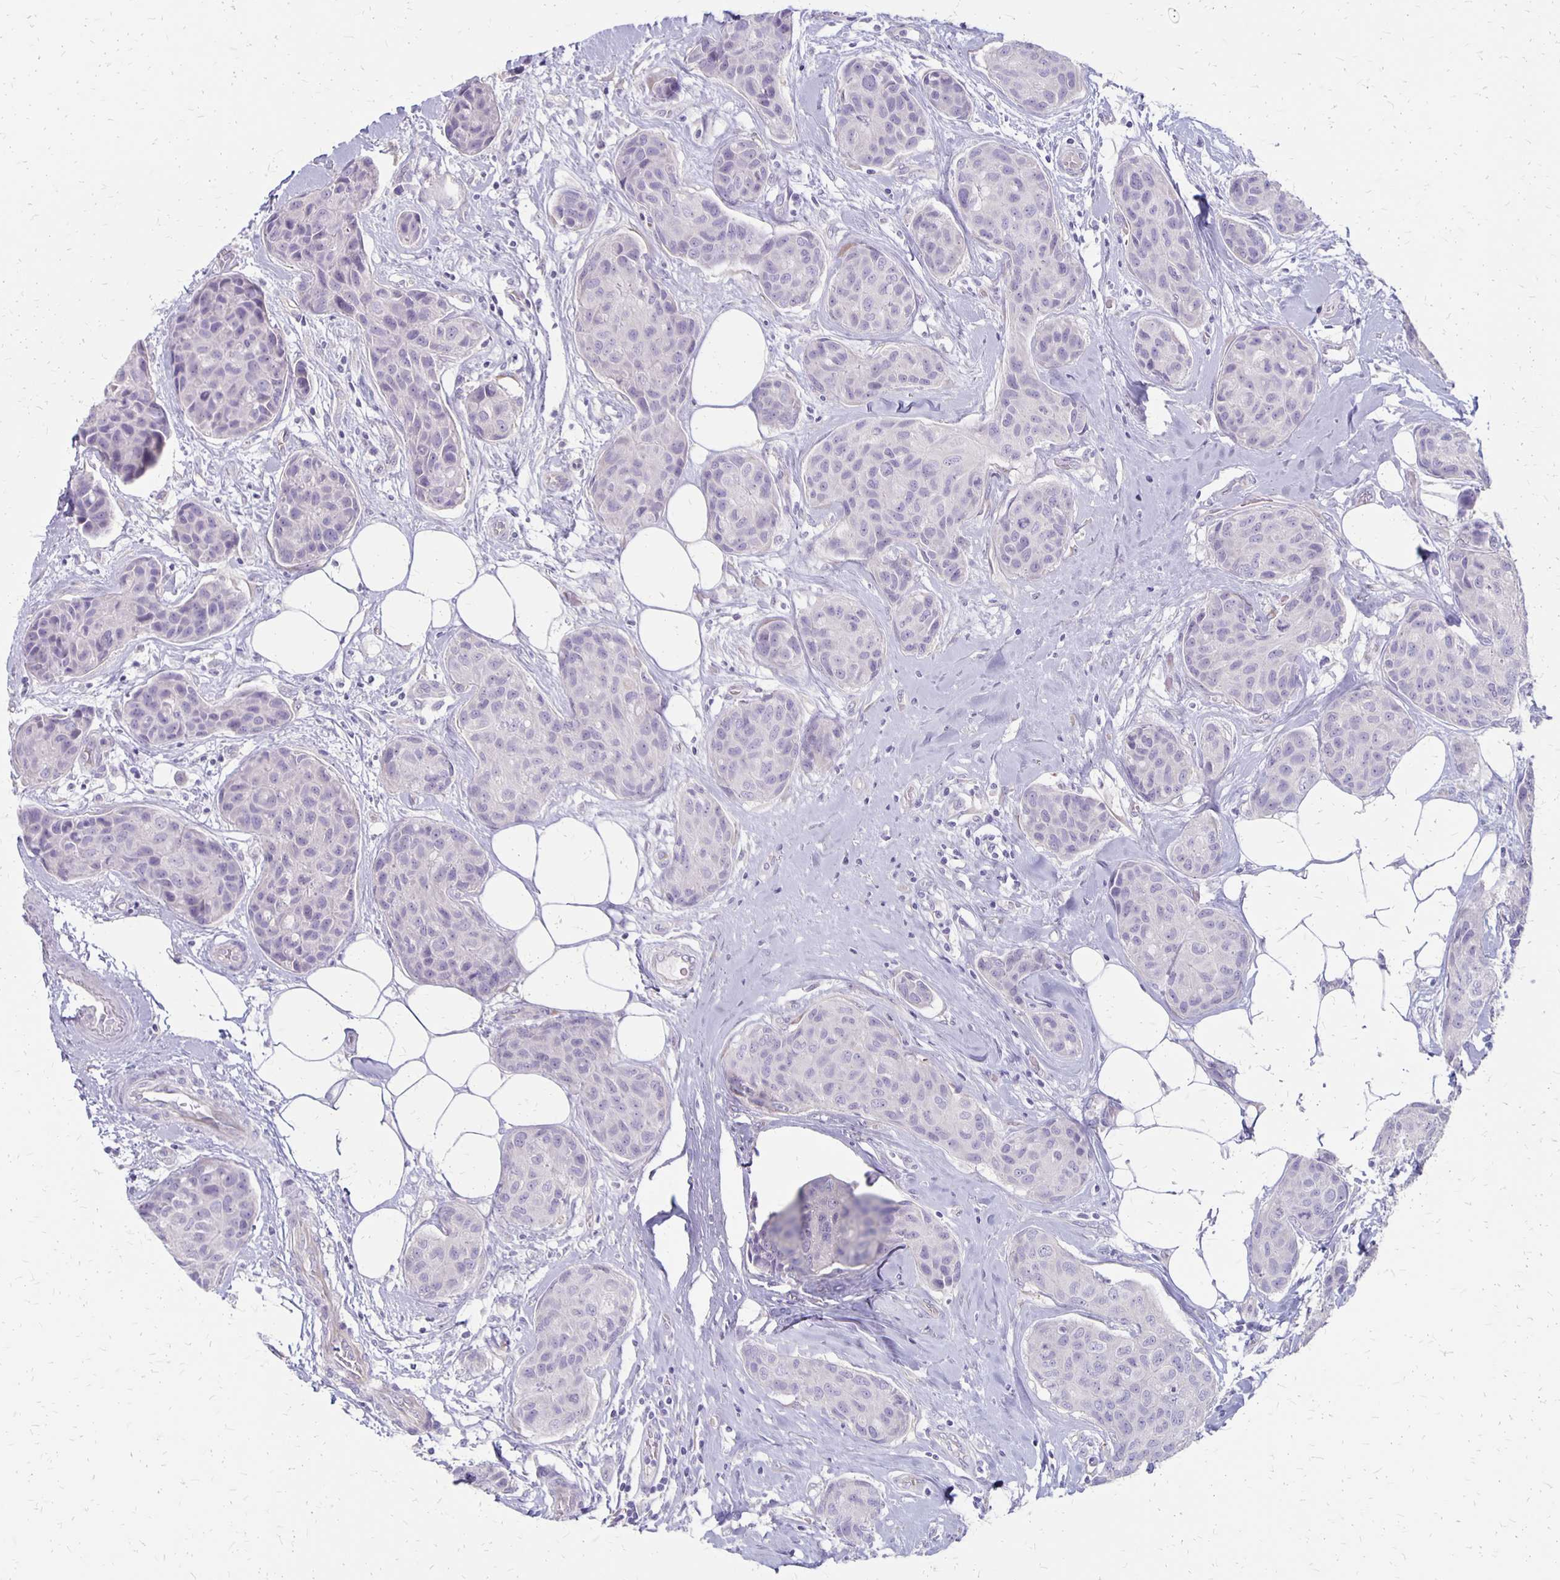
{"staining": {"intensity": "negative", "quantity": "none", "location": "none"}, "tissue": "breast cancer", "cell_type": "Tumor cells", "image_type": "cancer", "snomed": [{"axis": "morphology", "description": "Duct carcinoma"}, {"axis": "topography", "description": "Breast"}], "caption": "DAB (3,3'-diaminobenzidine) immunohistochemical staining of human breast invasive ductal carcinoma displays no significant expression in tumor cells.", "gene": "HOMER1", "patient": {"sex": "female", "age": 80}}